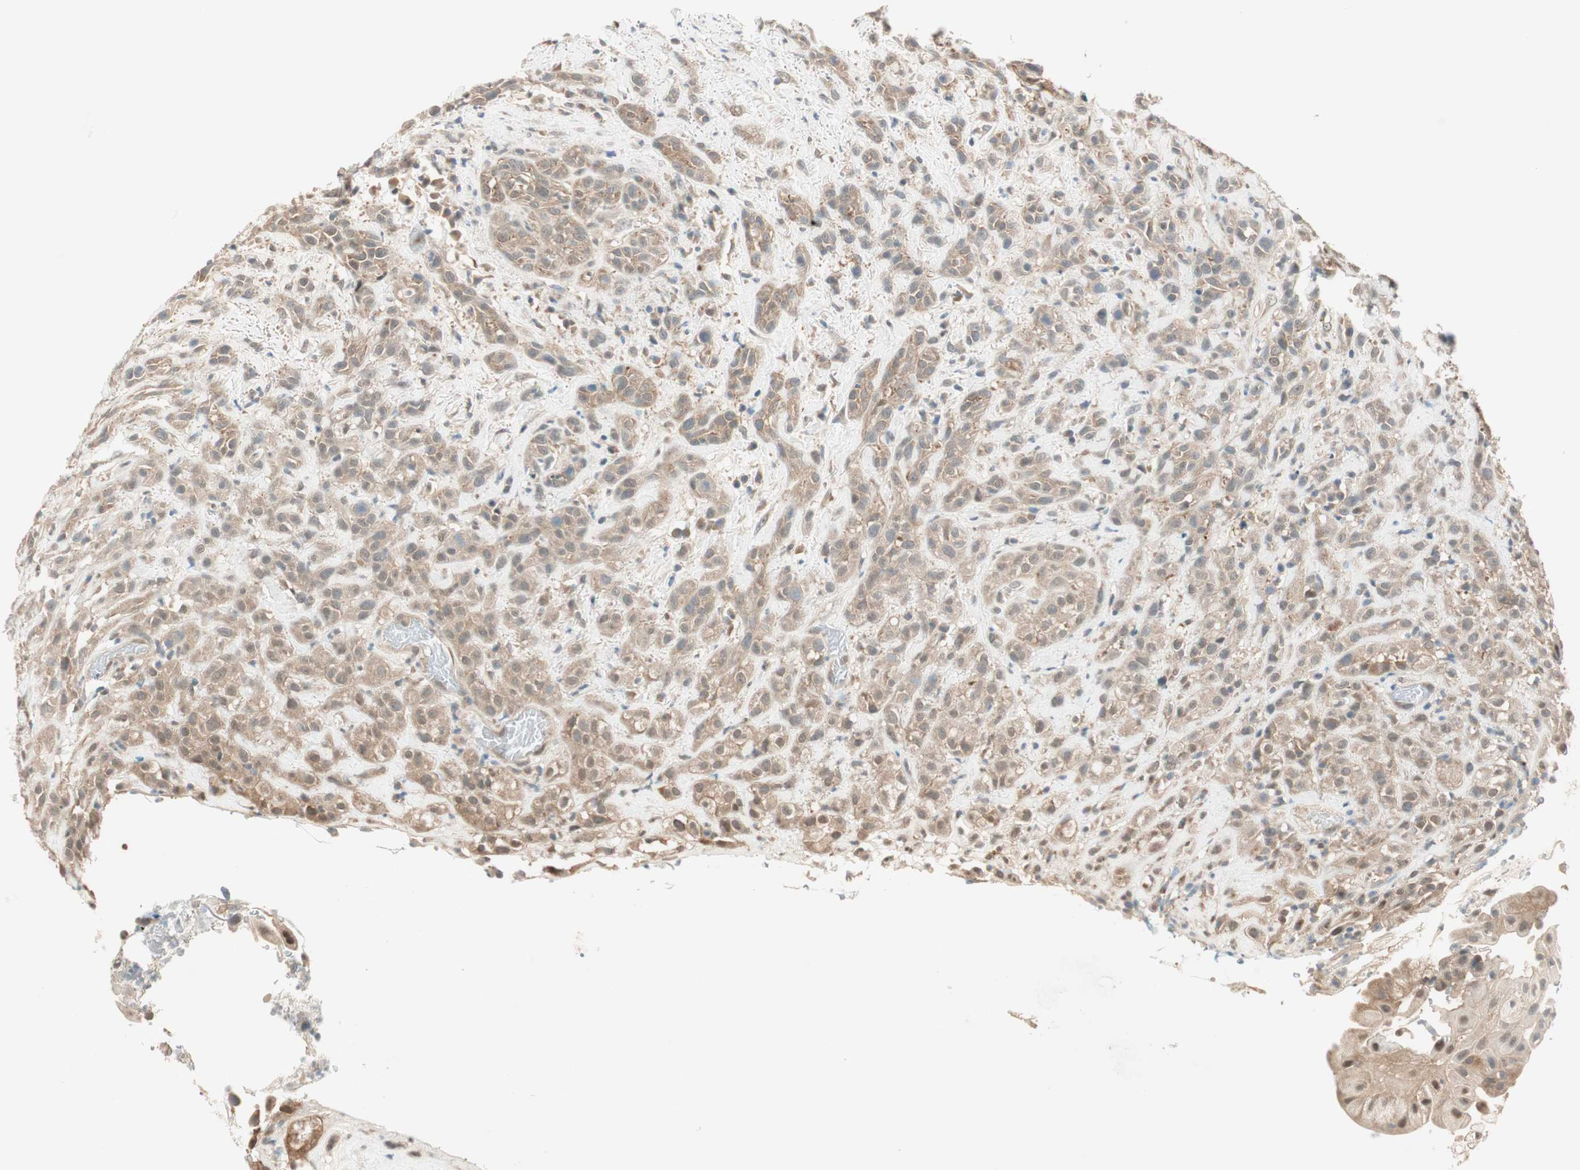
{"staining": {"intensity": "moderate", "quantity": ">75%", "location": "cytoplasmic/membranous"}, "tissue": "head and neck cancer", "cell_type": "Tumor cells", "image_type": "cancer", "snomed": [{"axis": "morphology", "description": "Squamous cell carcinoma, NOS"}, {"axis": "topography", "description": "Head-Neck"}], "caption": "Brown immunohistochemical staining in human head and neck cancer (squamous cell carcinoma) shows moderate cytoplasmic/membranous staining in about >75% of tumor cells. (Brightfield microscopy of DAB IHC at high magnification).", "gene": "PSMD8", "patient": {"sex": "male", "age": 62}}